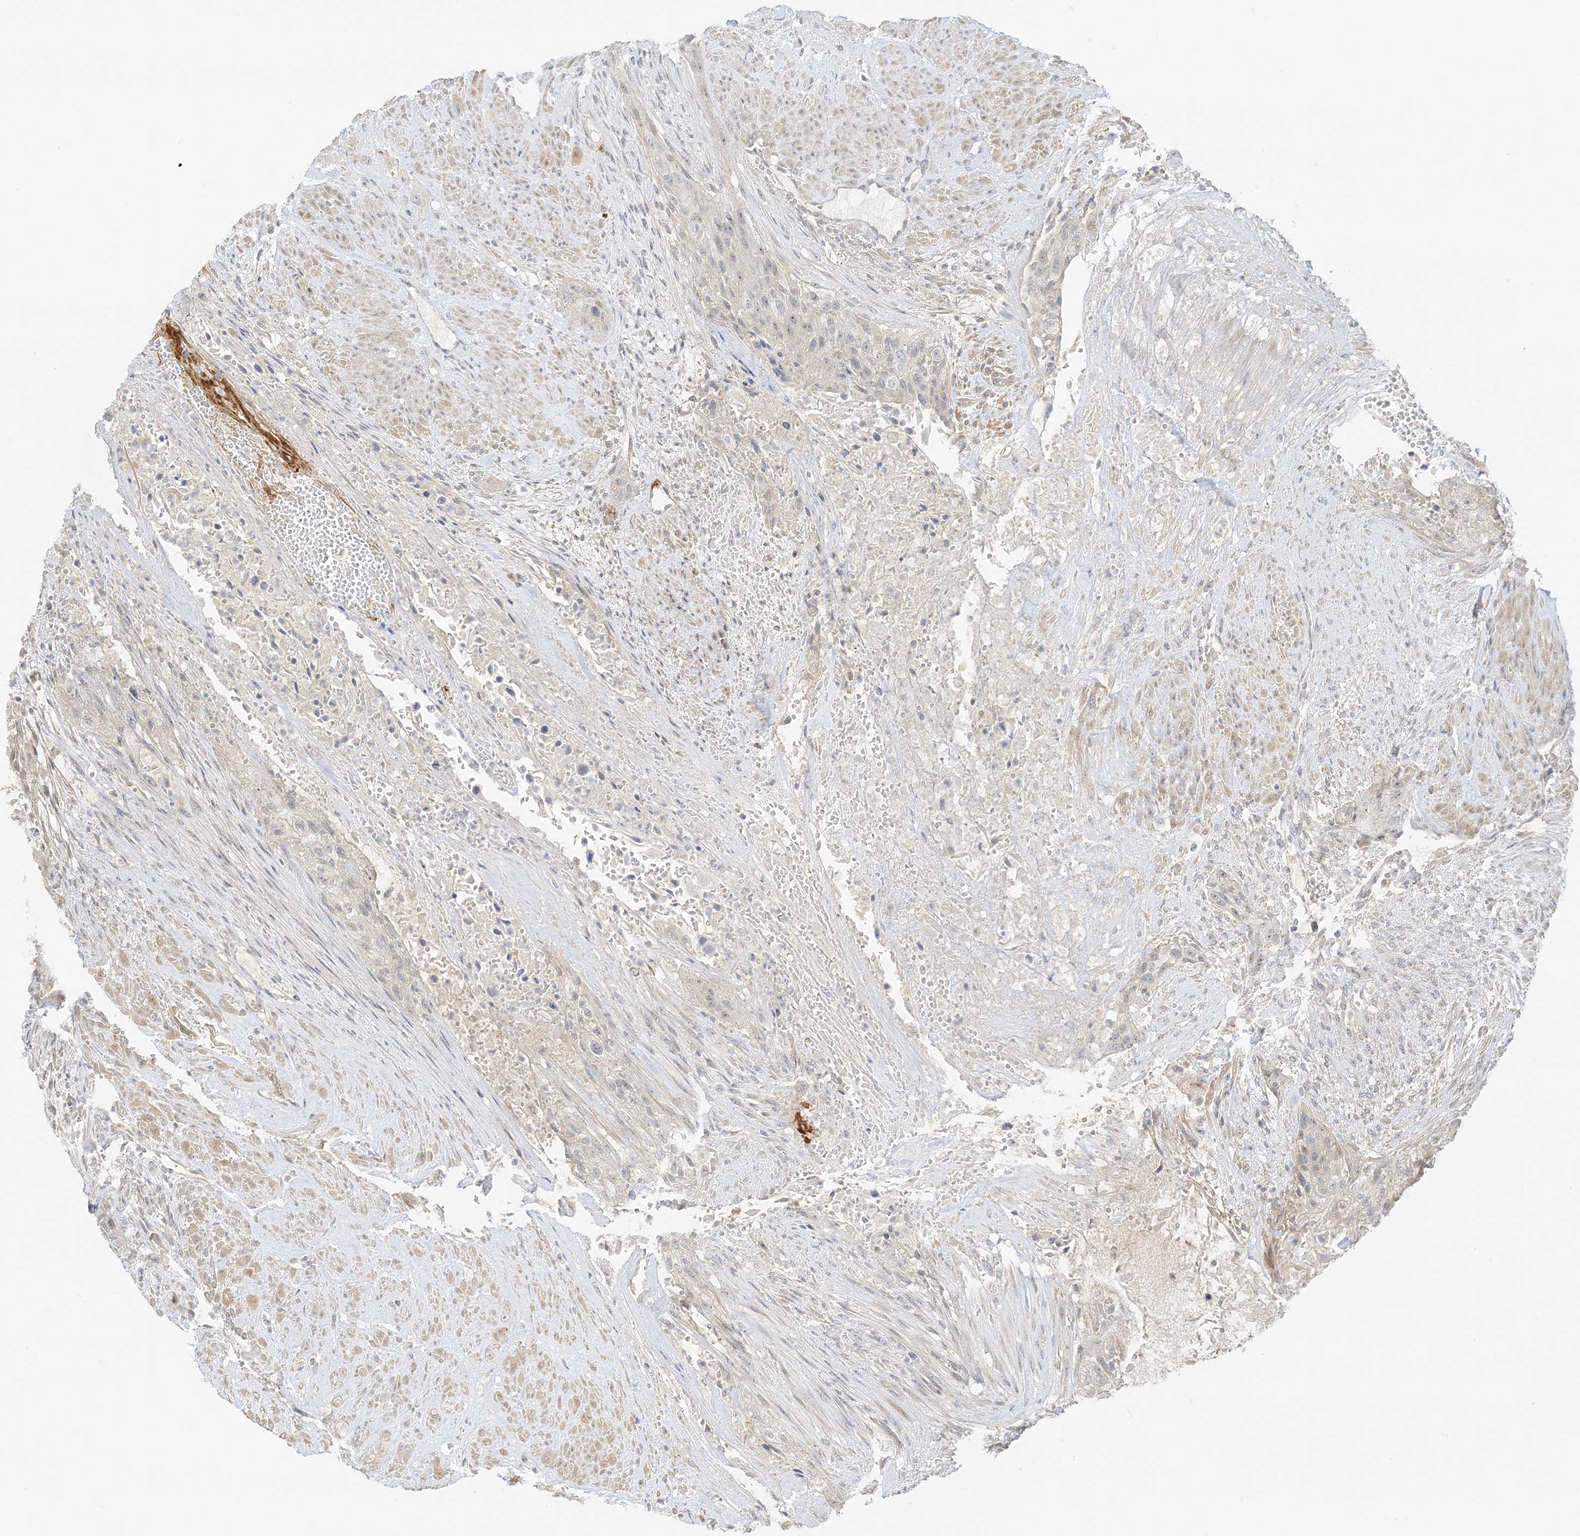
{"staining": {"intensity": "weak", "quantity": "<25%", "location": "nuclear"}, "tissue": "urothelial cancer", "cell_type": "Tumor cells", "image_type": "cancer", "snomed": [{"axis": "morphology", "description": "Urothelial carcinoma, High grade"}, {"axis": "topography", "description": "Urinary bladder"}], "caption": "Urothelial cancer was stained to show a protein in brown. There is no significant staining in tumor cells.", "gene": "ETAA1", "patient": {"sex": "male", "age": 35}}